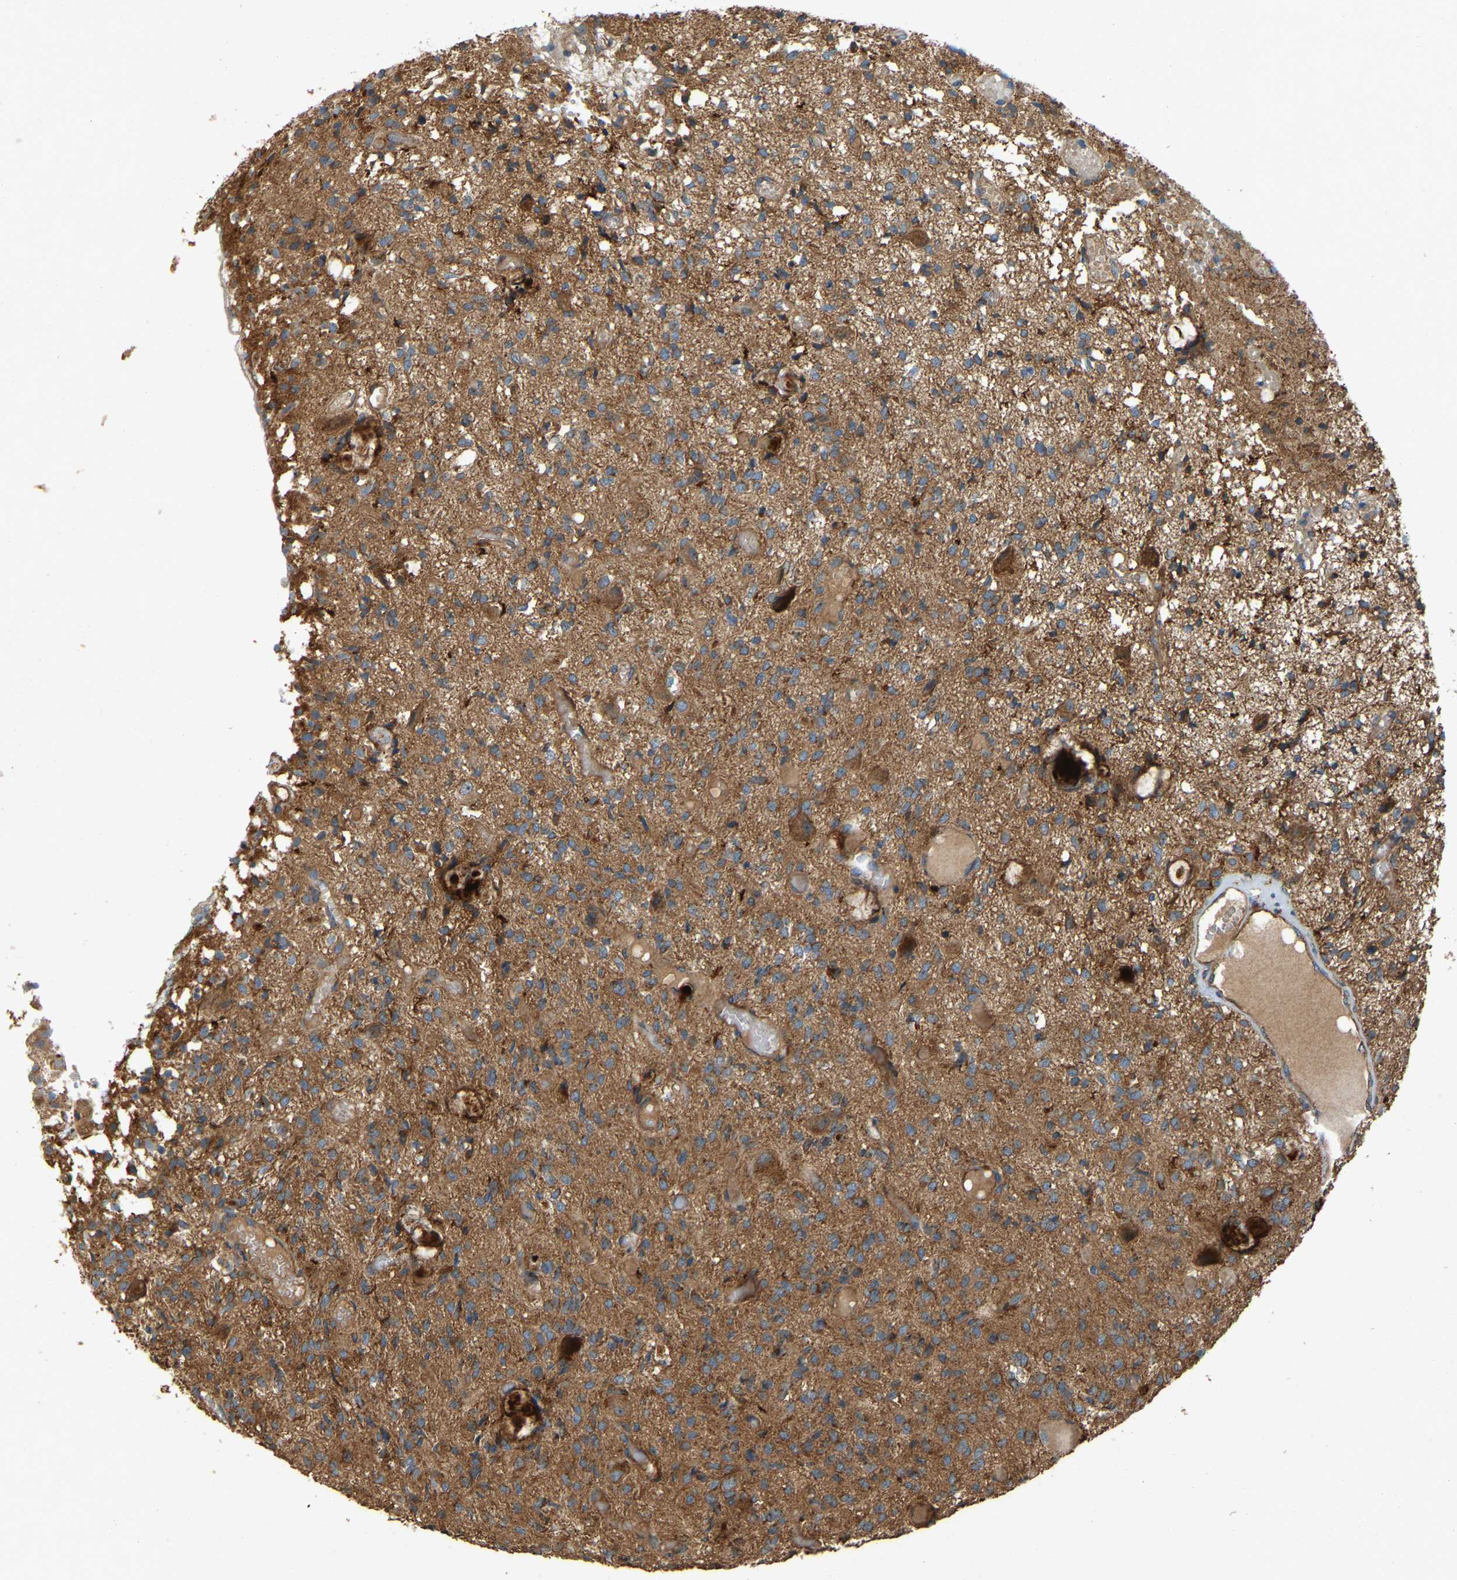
{"staining": {"intensity": "moderate", "quantity": ">75%", "location": "cytoplasmic/membranous"}, "tissue": "glioma", "cell_type": "Tumor cells", "image_type": "cancer", "snomed": [{"axis": "morphology", "description": "Glioma, malignant, High grade"}, {"axis": "topography", "description": "Brain"}], "caption": "A brown stain shows moderate cytoplasmic/membranous positivity of a protein in human malignant glioma (high-grade) tumor cells.", "gene": "SAMD9L", "patient": {"sex": "female", "age": 59}}